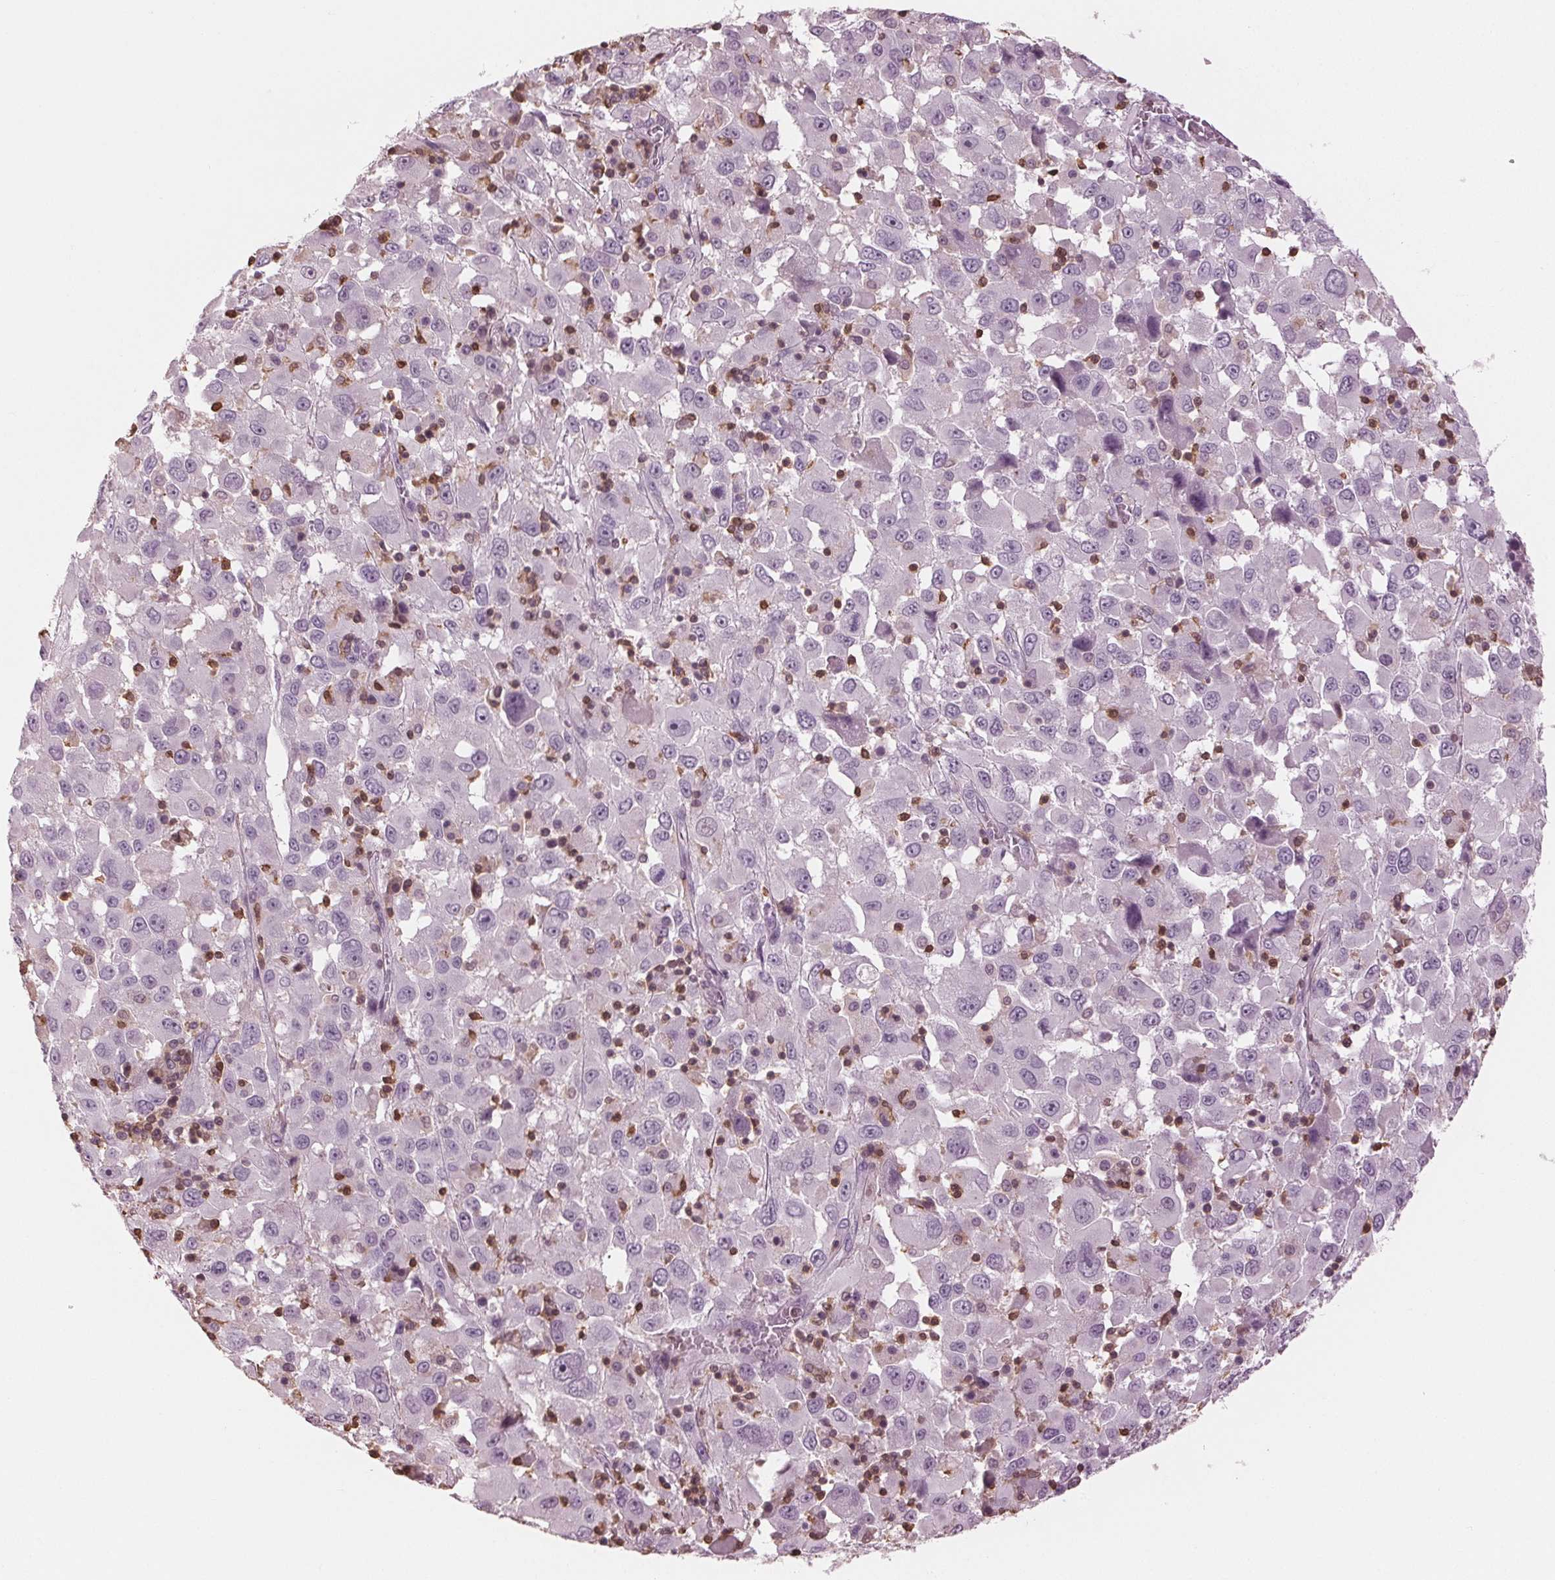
{"staining": {"intensity": "negative", "quantity": "none", "location": "none"}, "tissue": "melanoma", "cell_type": "Tumor cells", "image_type": "cancer", "snomed": [{"axis": "morphology", "description": "Malignant melanoma, Metastatic site"}, {"axis": "topography", "description": "Soft tissue"}], "caption": "Malignant melanoma (metastatic site) stained for a protein using immunohistochemistry (IHC) shows no expression tumor cells.", "gene": "BTLA", "patient": {"sex": "male", "age": 50}}